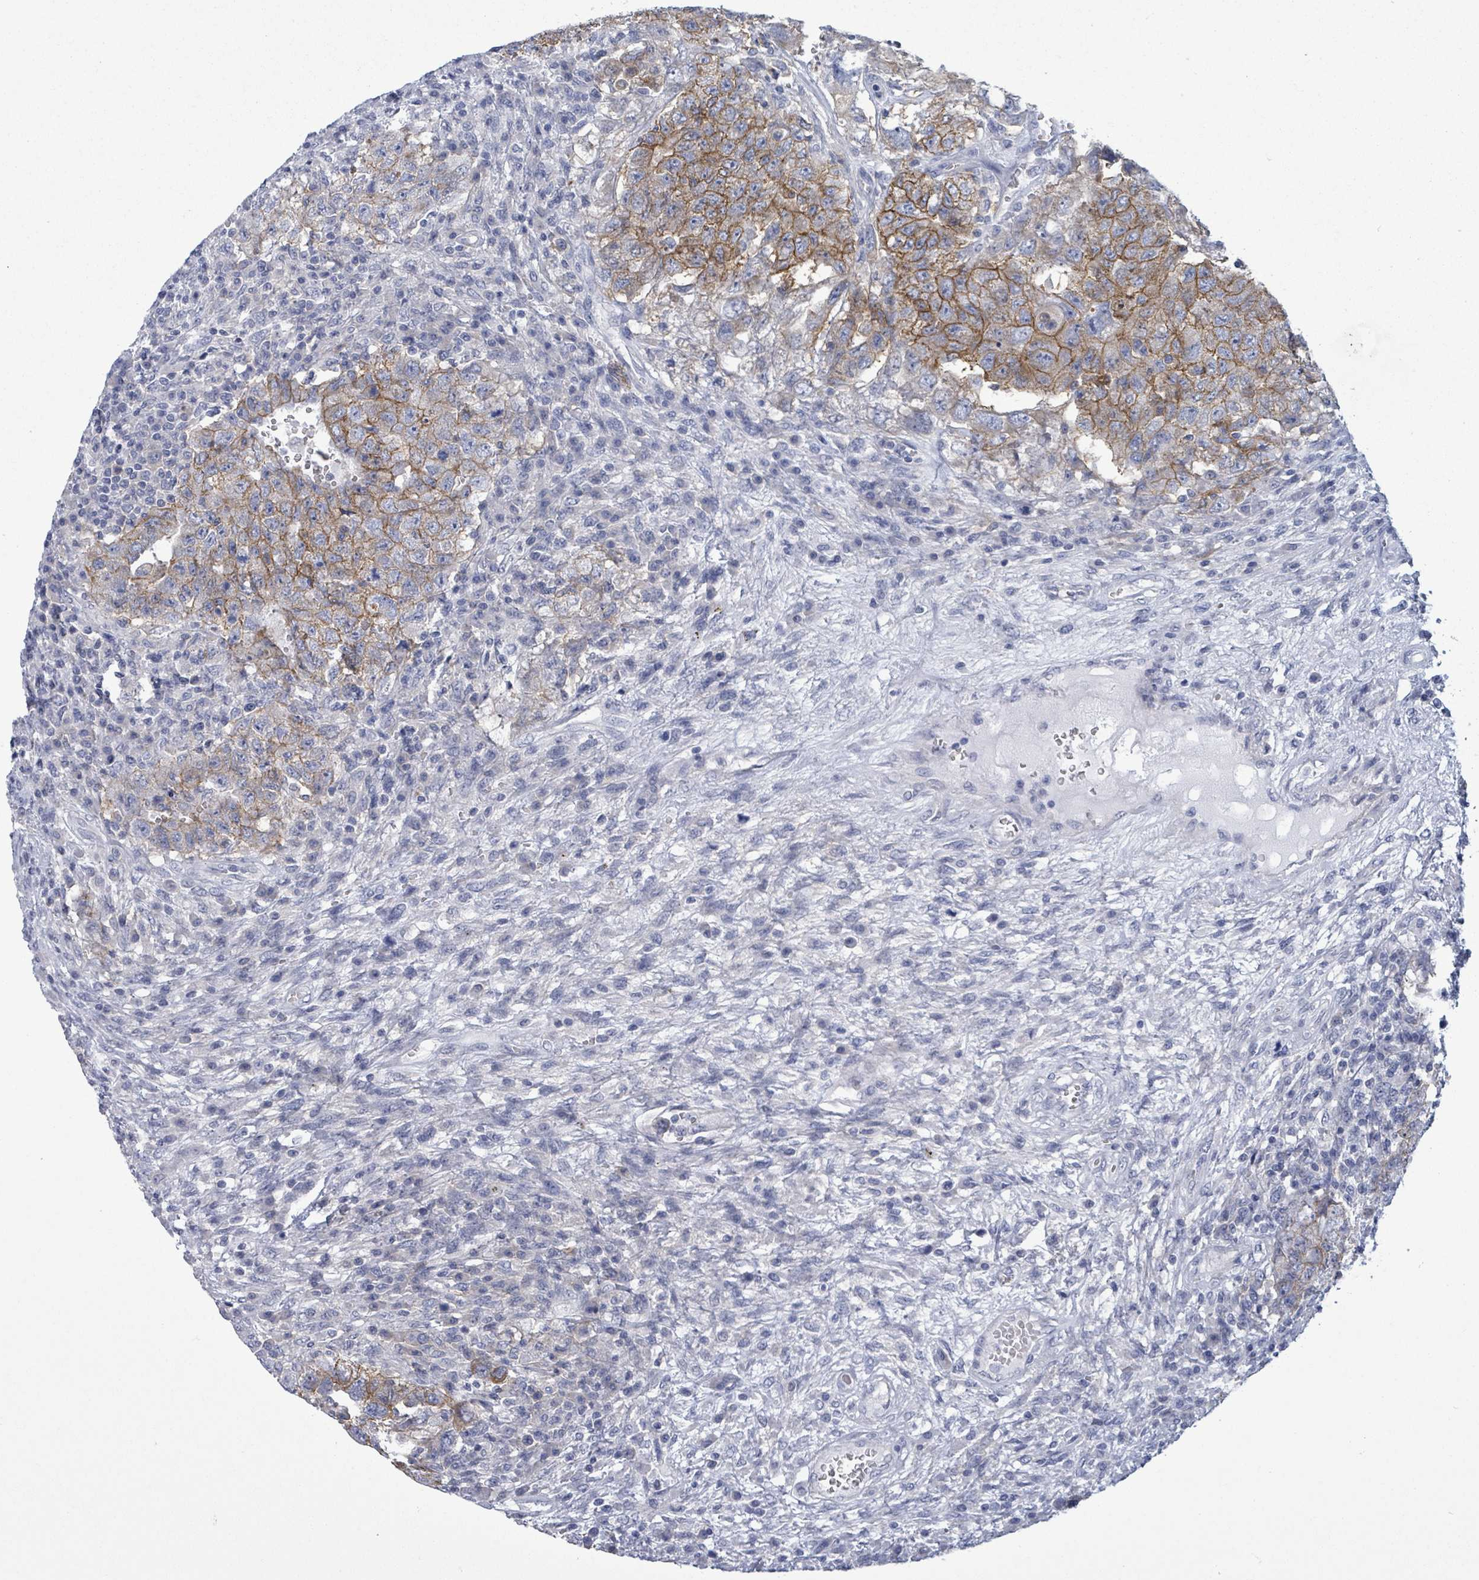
{"staining": {"intensity": "moderate", "quantity": "25%-75%", "location": "cytoplasmic/membranous"}, "tissue": "testis cancer", "cell_type": "Tumor cells", "image_type": "cancer", "snomed": [{"axis": "morphology", "description": "Carcinoma, Embryonal, NOS"}, {"axis": "topography", "description": "Testis"}], "caption": "Immunohistochemical staining of embryonal carcinoma (testis) displays medium levels of moderate cytoplasmic/membranous staining in about 25%-75% of tumor cells.", "gene": "BSG", "patient": {"sex": "male", "age": 26}}